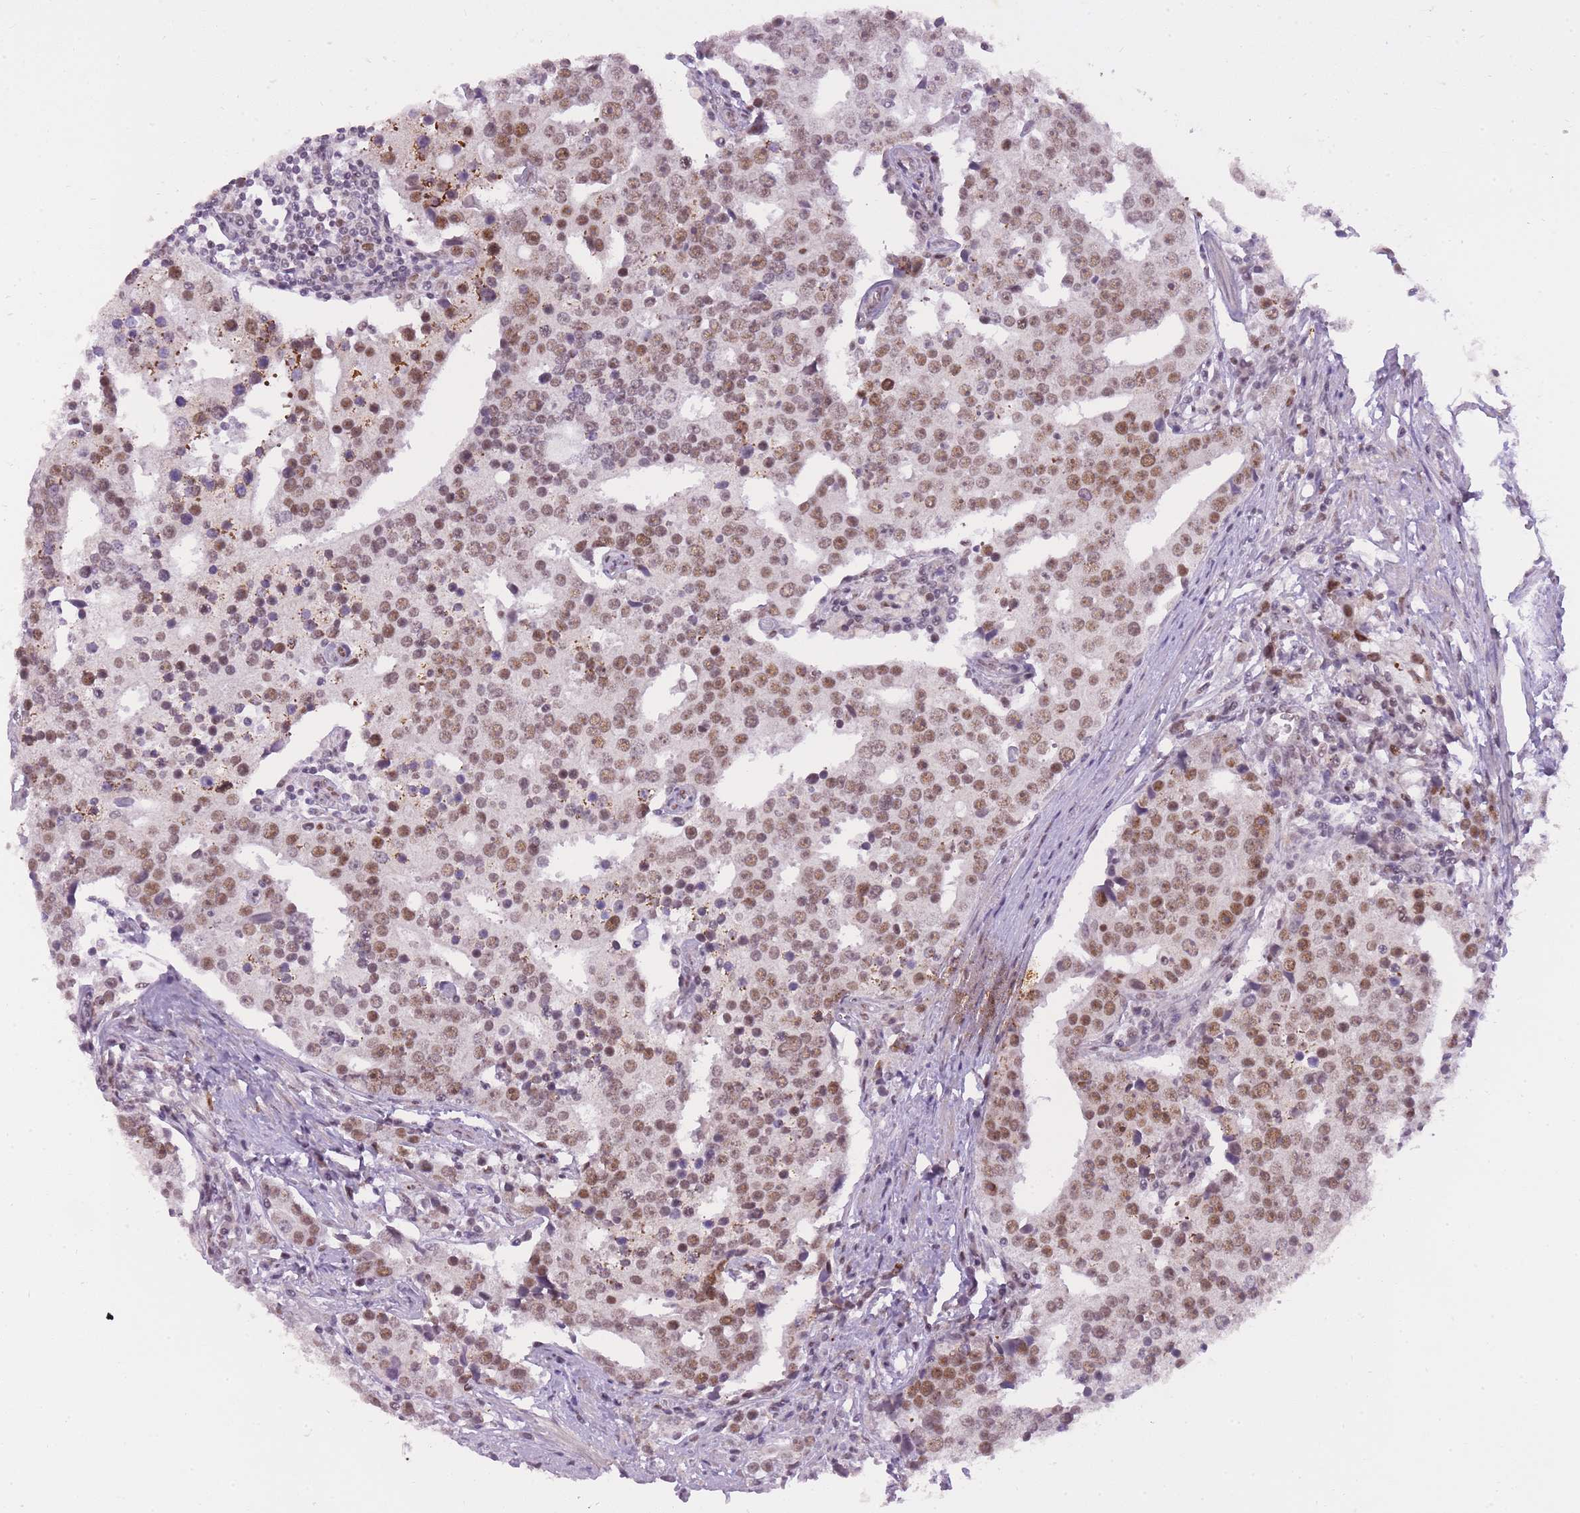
{"staining": {"intensity": "moderate", "quantity": ">75%", "location": "nuclear"}, "tissue": "prostate cancer", "cell_type": "Tumor cells", "image_type": "cancer", "snomed": [{"axis": "morphology", "description": "Adenocarcinoma, High grade"}, {"axis": "topography", "description": "Prostate"}], "caption": "The histopathology image displays staining of prostate cancer (adenocarcinoma (high-grade)), revealing moderate nuclear protein positivity (brown color) within tumor cells.", "gene": "TIGD1", "patient": {"sex": "male", "age": 71}}